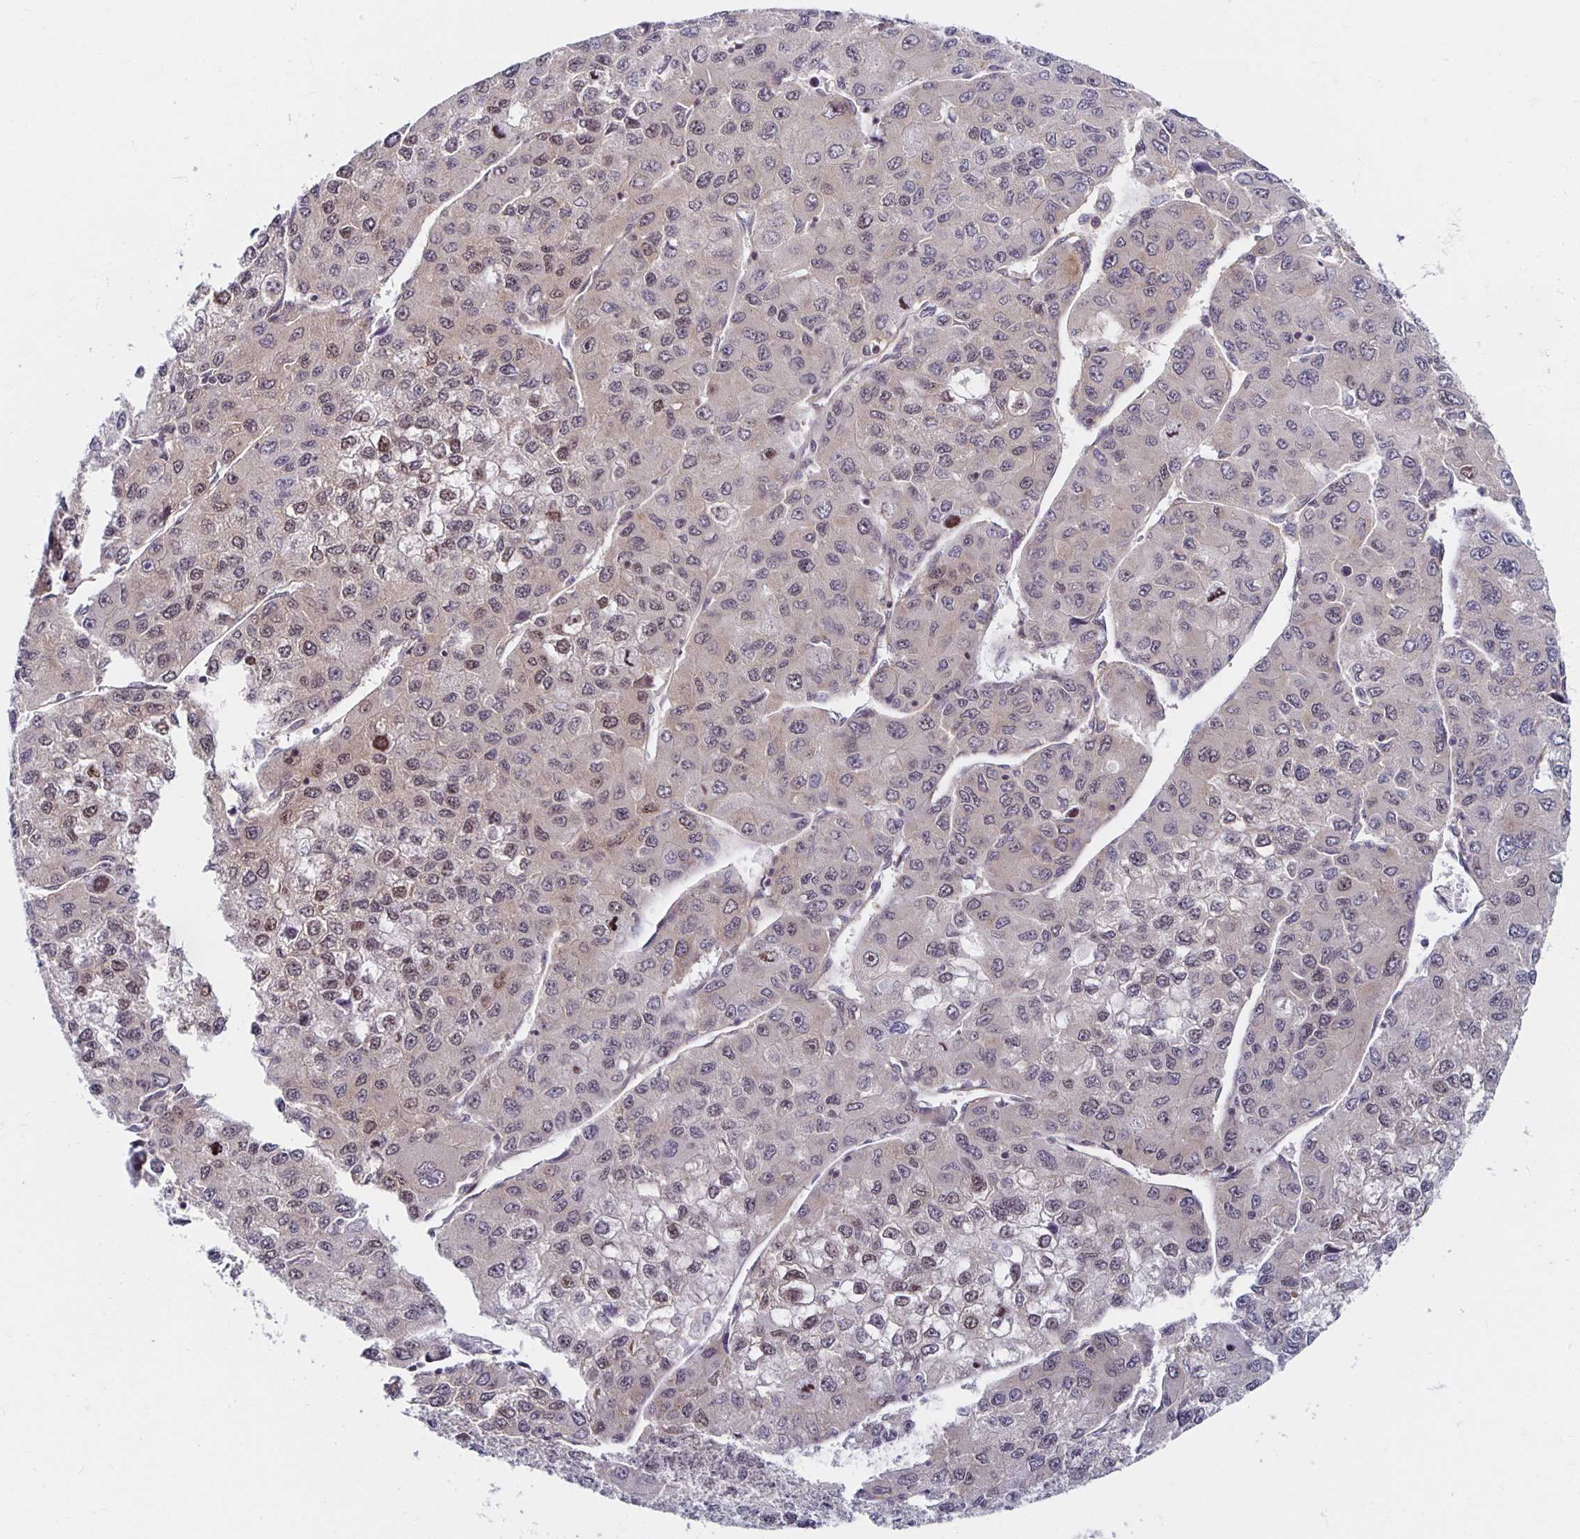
{"staining": {"intensity": "moderate", "quantity": "<25%", "location": "nuclear"}, "tissue": "liver cancer", "cell_type": "Tumor cells", "image_type": "cancer", "snomed": [{"axis": "morphology", "description": "Carcinoma, Hepatocellular, NOS"}, {"axis": "topography", "description": "Liver"}], "caption": "DAB immunohistochemical staining of liver cancer displays moderate nuclear protein staining in approximately <25% of tumor cells. (DAB IHC with brightfield microscopy, high magnification).", "gene": "PDAP1", "patient": {"sex": "female", "age": 66}}